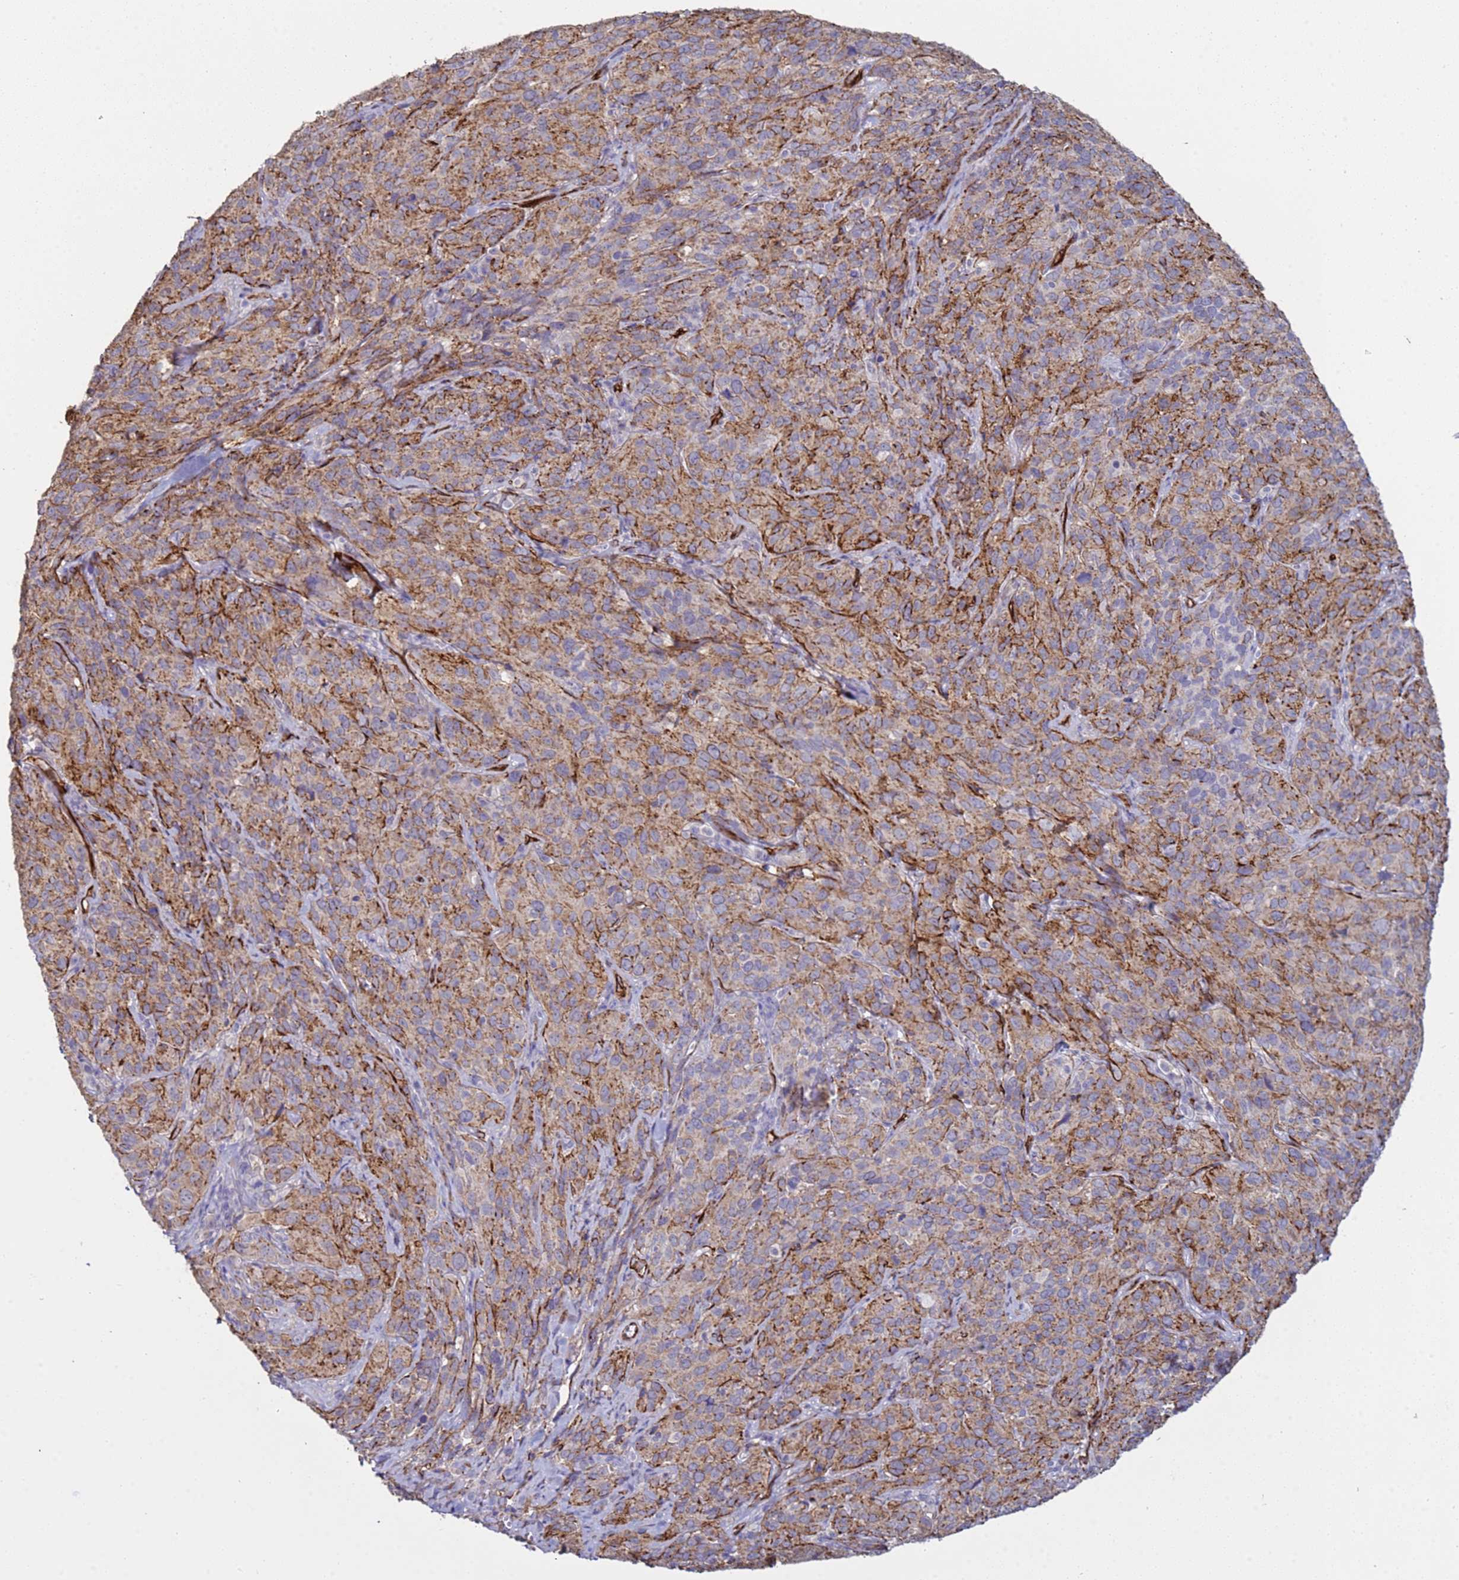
{"staining": {"intensity": "weak", "quantity": ">75%", "location": "cytoplasmic/membranous"}, "tissue": "cervical cancer", "cell_type": "Tumor cells", "image_type": "cancer", "snomed": [{"axis": "morphology", "description": "Squamous cell carcinoma, NOS"}, {"axis": "topography", "description": "Cervix"}], "caption": "Protein expression analysis of cervical cancer exhibits weak cytoplasmic/membranous positivity in about >75% of tumor cells. (brown staining indicates protein expression, while blue staining denotes nuclei).", "gene": "GASK1A", "patient": {"sex": "female", "age": 51}}